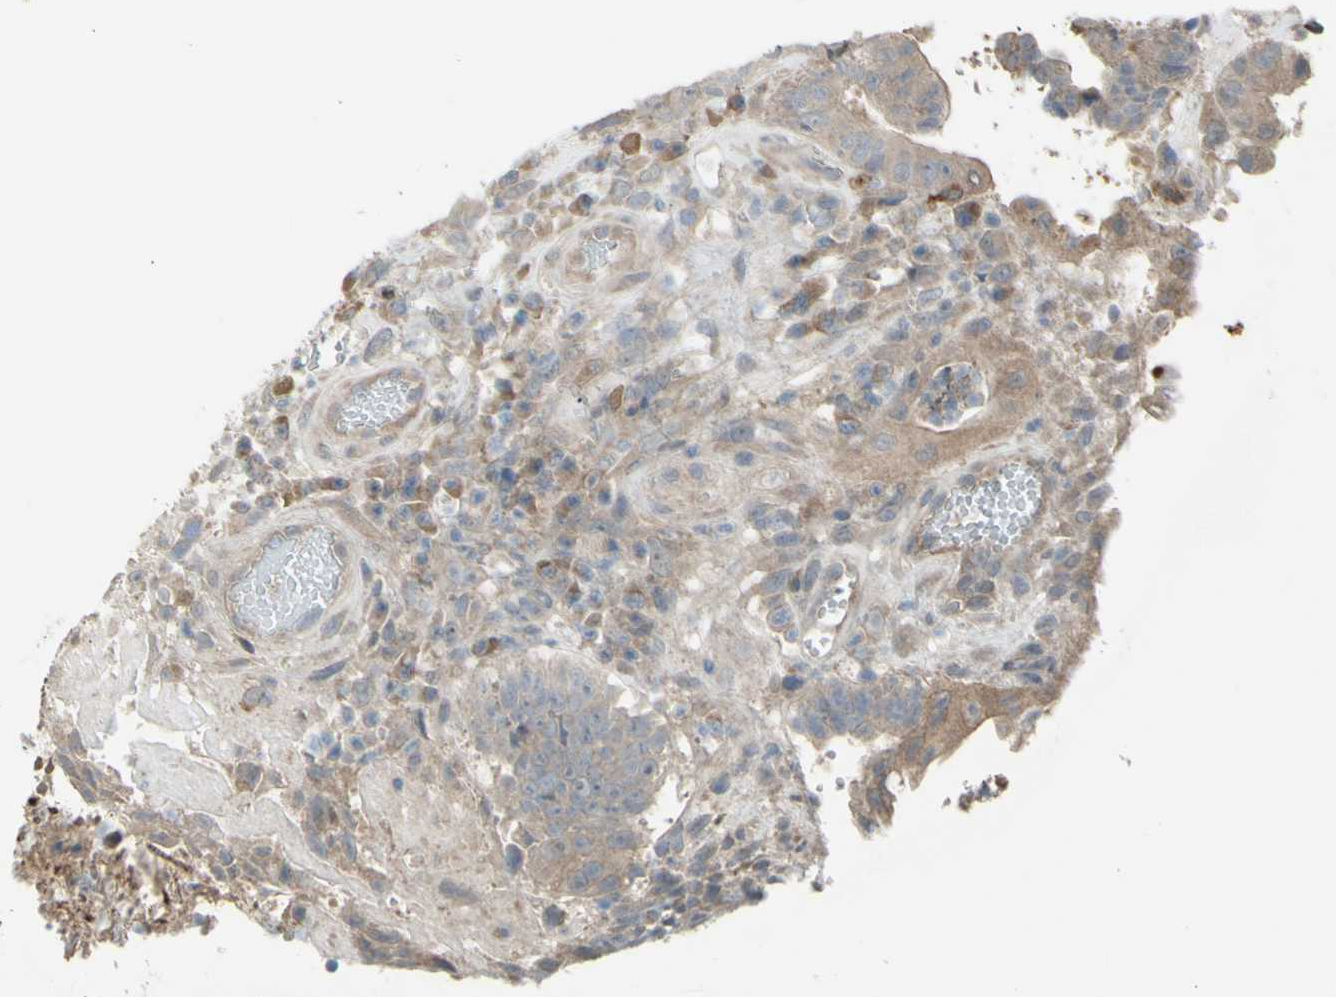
{"staining": {"intensity": "weak", "quantity": ">75%", "location": "cytoplasmic/membranous"}, "tissue": "colorectal cancer", "cell_type": "Tumor cells", "image_type": "cancer", "snomed": [{"axis": "morphology", "description": "Adenocarcinoma, NOS"}, {"axis": "topography", "description": "Rectum"}], "caption": "Immunohistochemistry (IHC) of colorectal cancer reveals low levels of weak cytoplasmic/membranous positivity in approximately >75% of tumor cells. (IHC, brightfield microscopy, high magnification).", "gene": "AFP", "patient": {"sex": "male", "age": 72}}